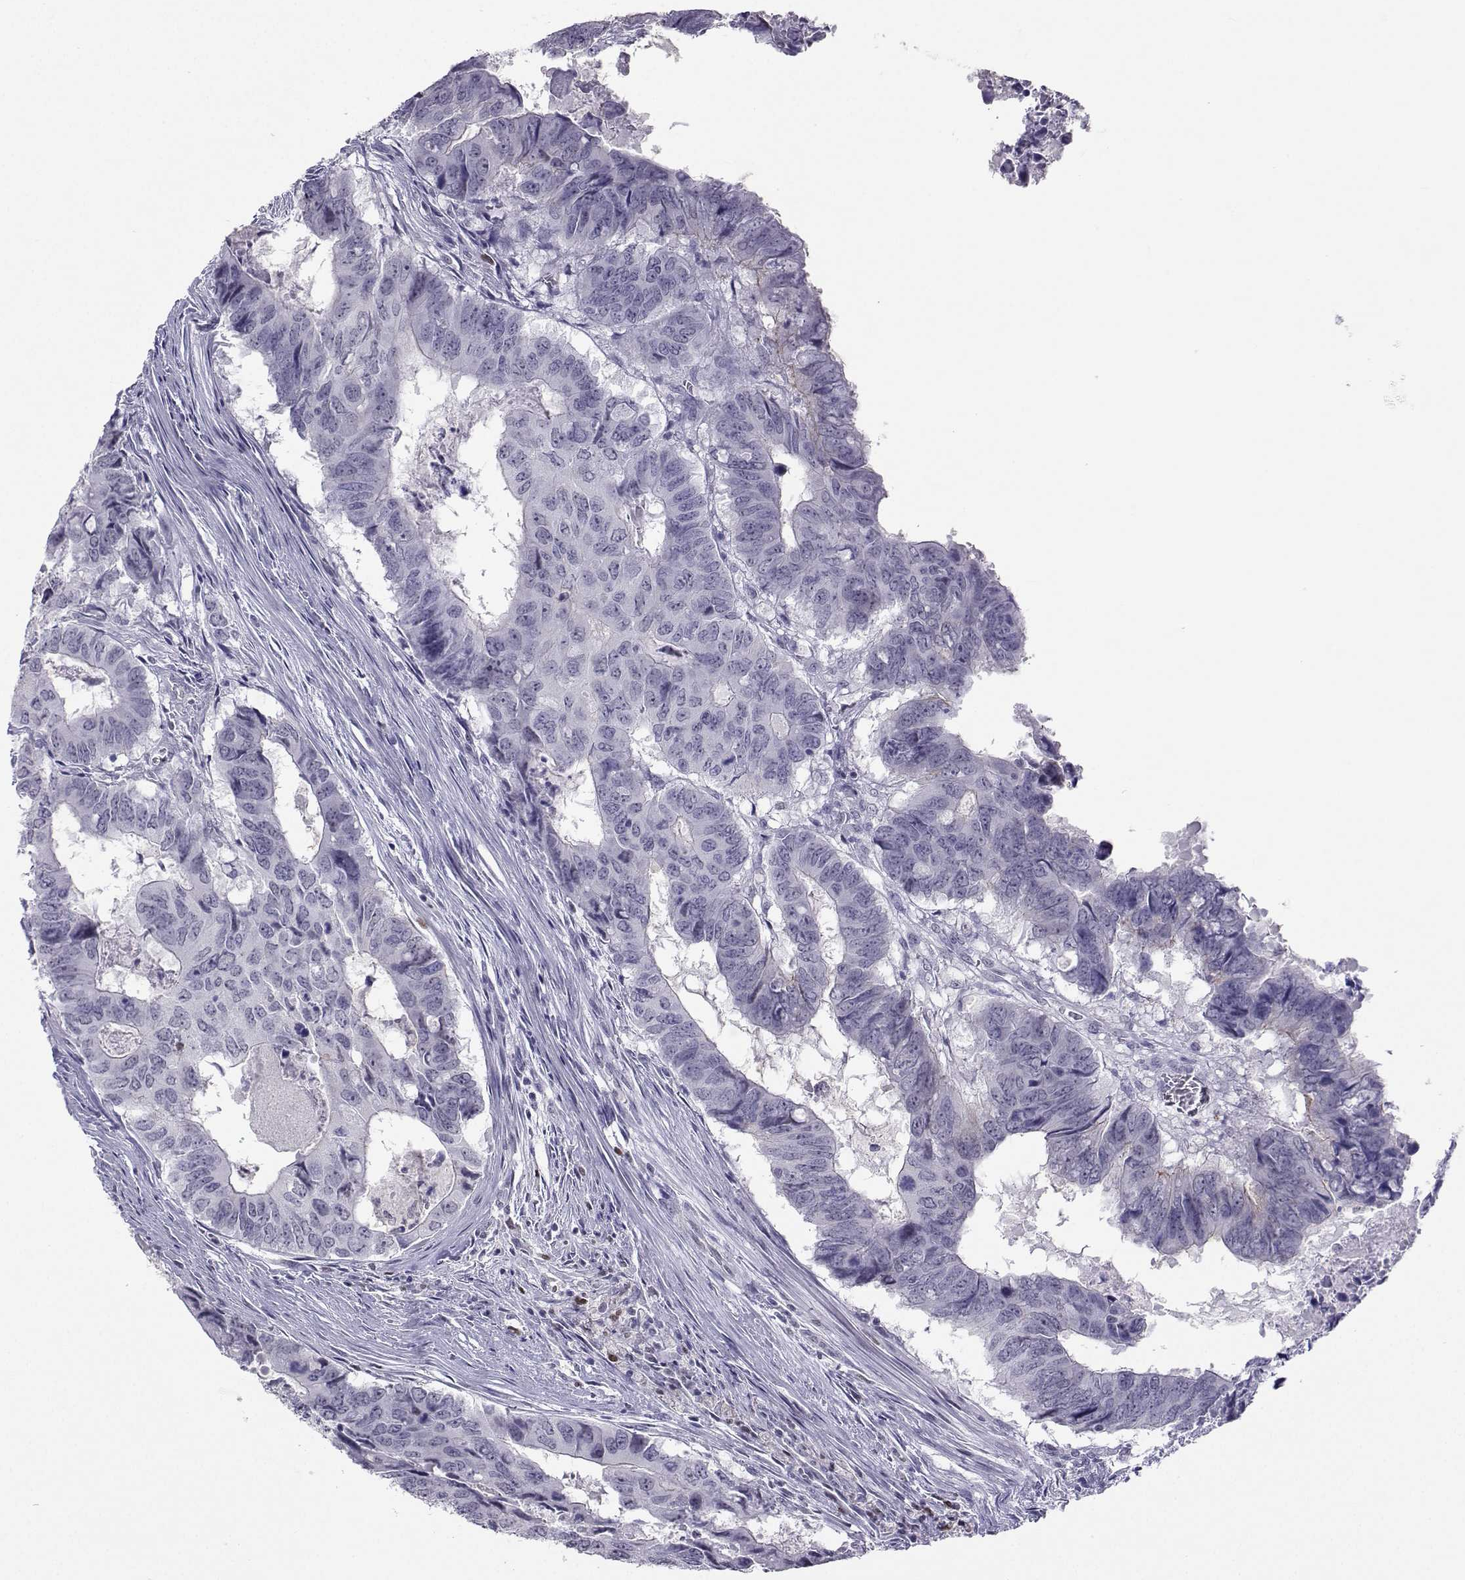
{"staining": {"intensity": "negative", "quantity": "none", "location": "none"}, "tissue": "colorectal cancer", "cell_type": "Tumor cells", "image_type": "cancer", "snomed": [{"axis": "morphology", "description": "Adenocarcinoma, NOS"}, {"axis": "topography", "description": "Colon"}], "caption": "High power microscopy image of an immunohistochemistry (IHC) histopathology image of colorectal cancer (adenocarcinoma), revealing no significant expression in tumor cells.", "gene": "TEDC2", "patient": {"sex": "male", "age": 79}}